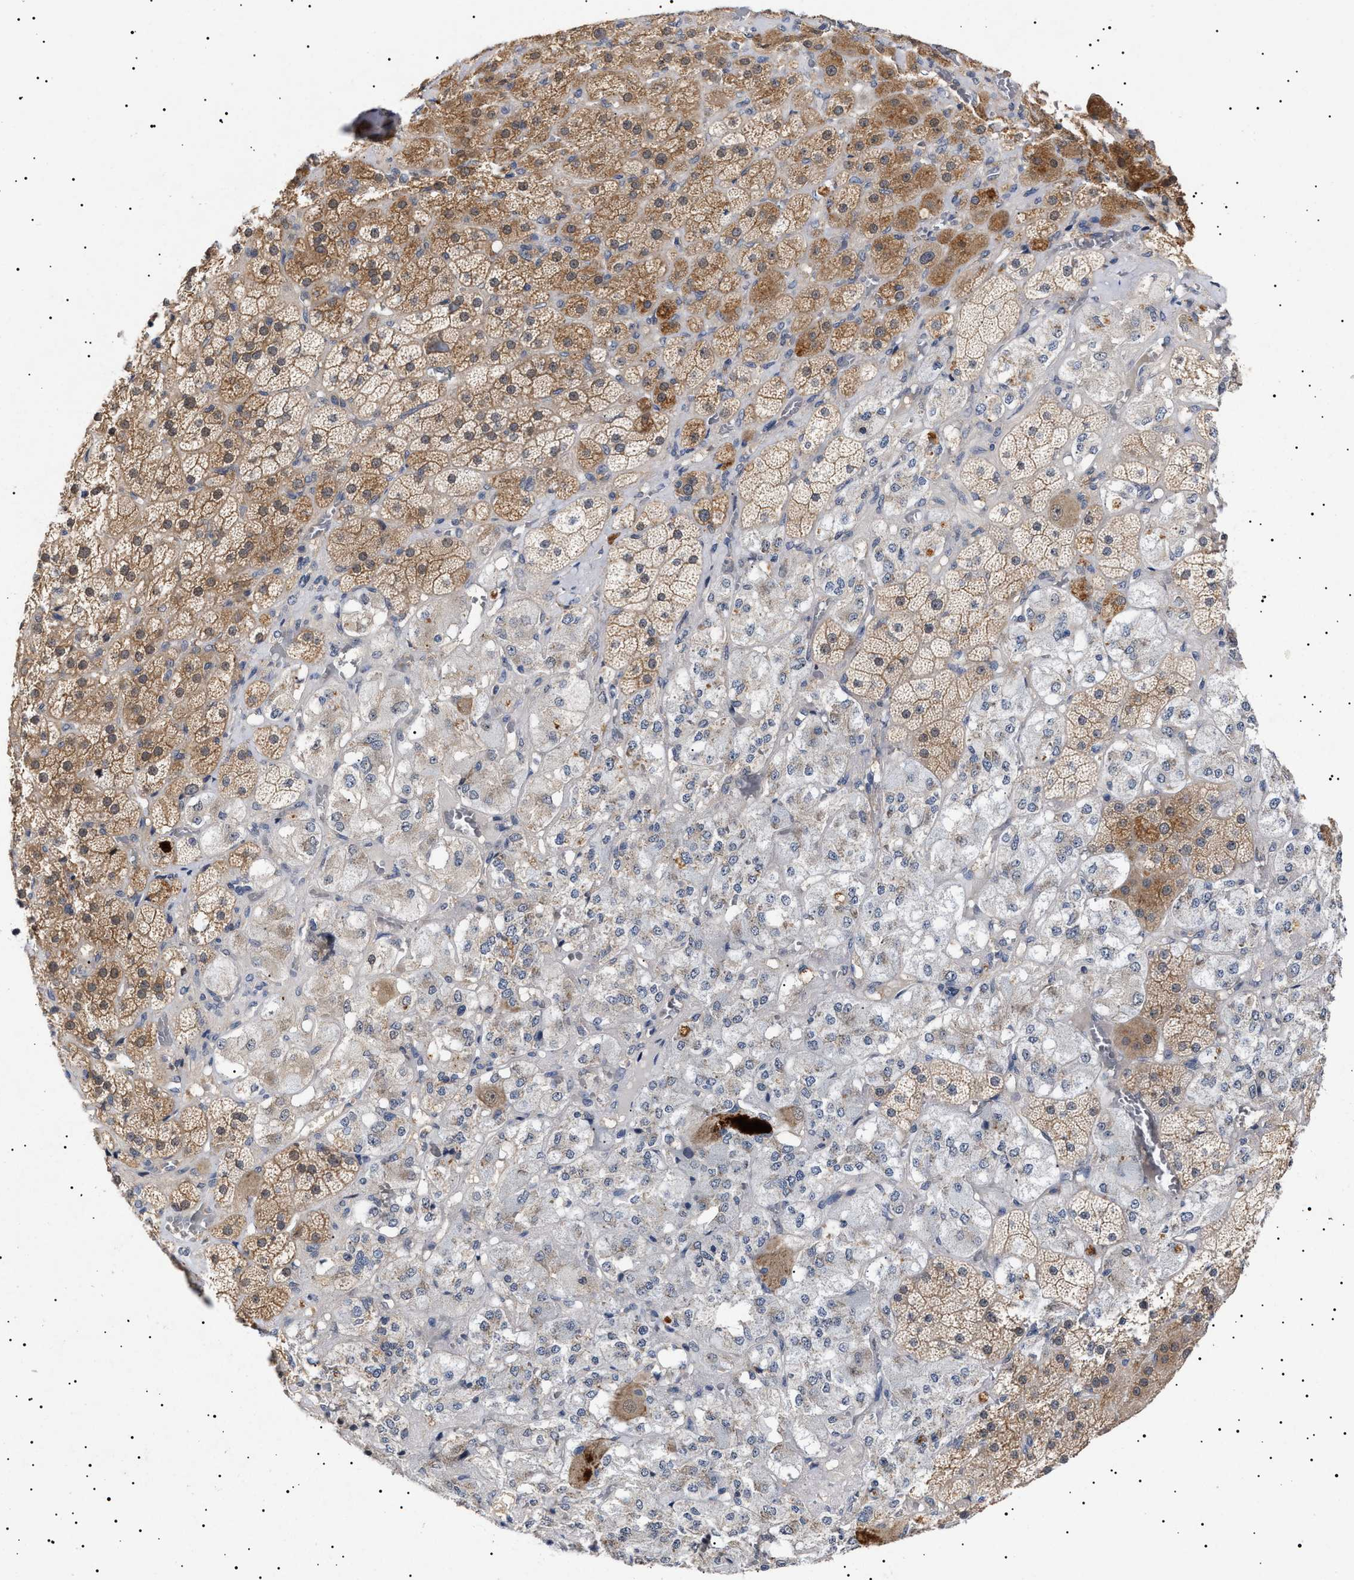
{"staining": {"intensity": "moderate", "quantity": "25%-75%", "location": "cytoplasmic/membranous"}, "tissue": "adrenal gland", "cell_type": "Glandular cells", "image_type": "normal", "snomed": [{"axis": "morphology", "description": "Normal tissue, NOS"}, {"axis": "topography", "description": "Adrenal gland"}], "caption": "Moderate cytoplasmic/membranous protein expression is identified in approximately 25%-75% of glandular cells in adrenal gland. The staining was performed using DAB to visualize the protein expression in brown, while the nuclei were stained in blue with hematoxylin (Magnification: 20x).", "gene": "NPLOC4", "patient": {"sex": "male", "age": 57}}